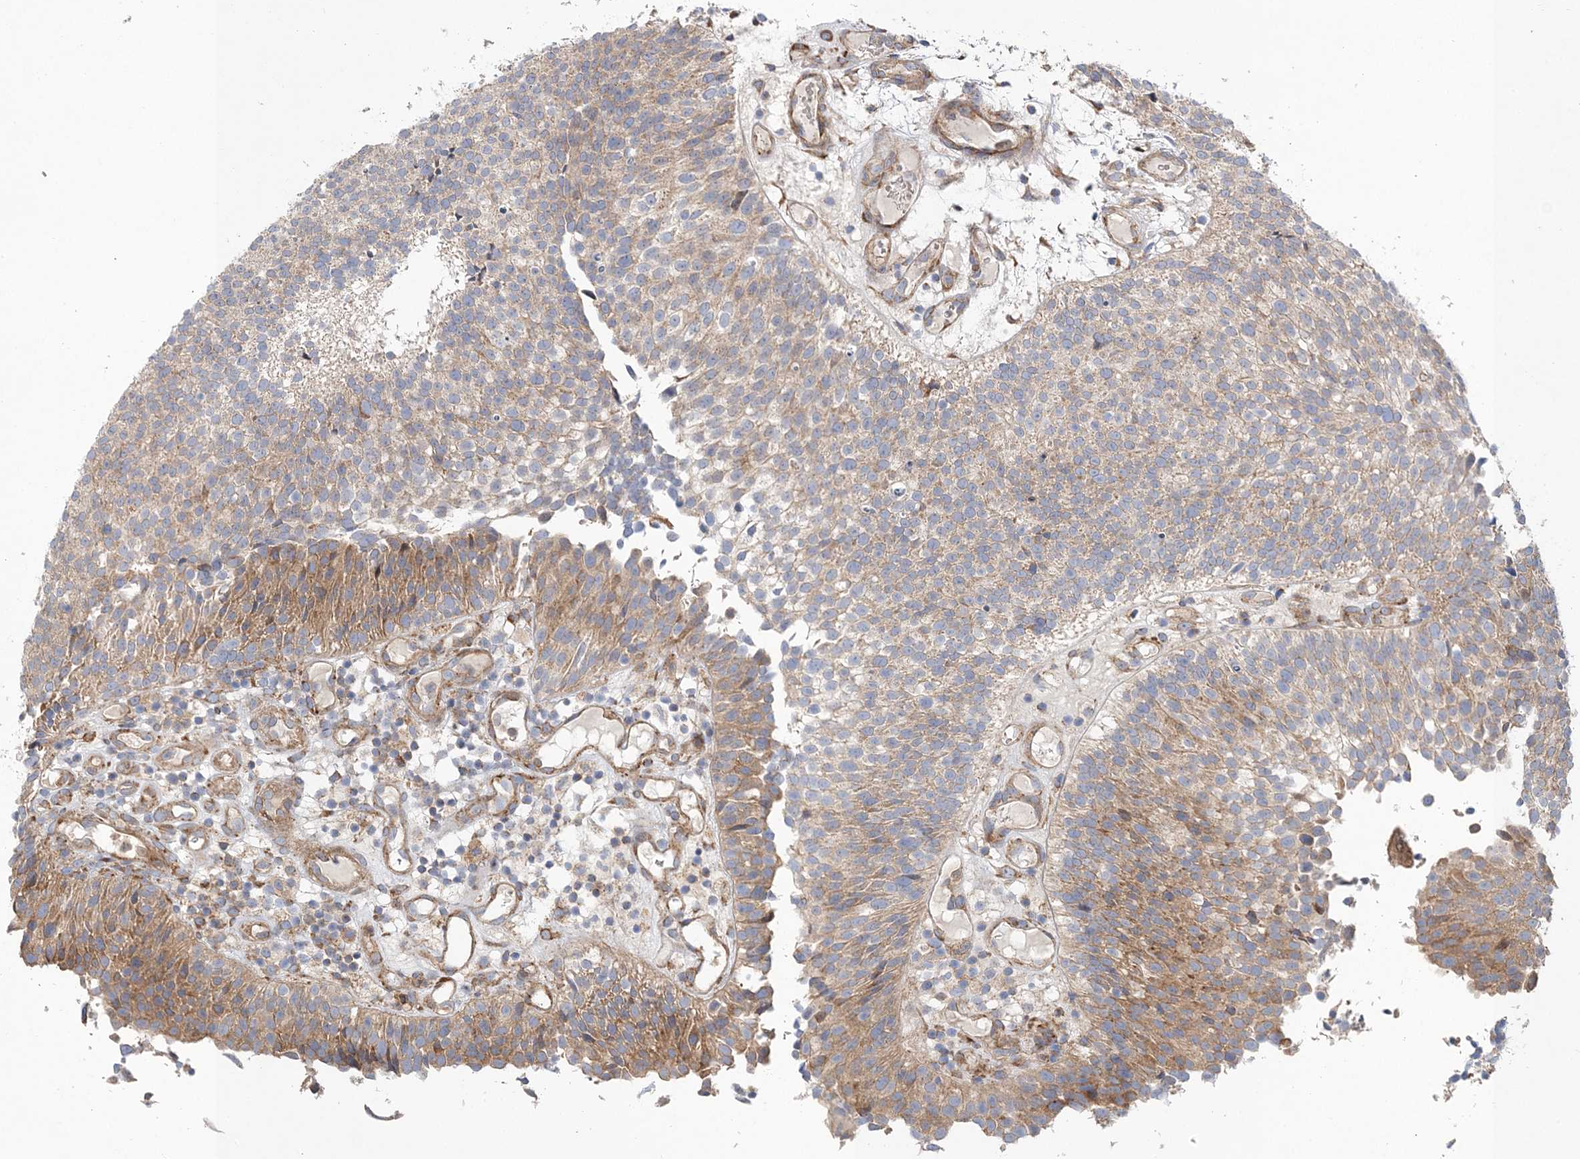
{"staining": {"intensity": "moderate", "quantity": "25%-75%", "location": "cytoplasmic/membranous"}, "tissue": "urothelial cancer", "cell_type": "Tumor cells", "image_type": "cancer", "snomed": [{"axis": "morphology", "description": "Urothelial carcinoma, Low grade"}, {"axis": "topography", "description": "Urinary bladder"}], "caption": "Immunohistochemistry of urothelial cancer demonstrates medium levels of moderate cytoplasmic/membranous expression in about 25%-75% of tumor cells.", "gene": "ZFYVE16", "patient": {"sex": "male", "age": 86}}